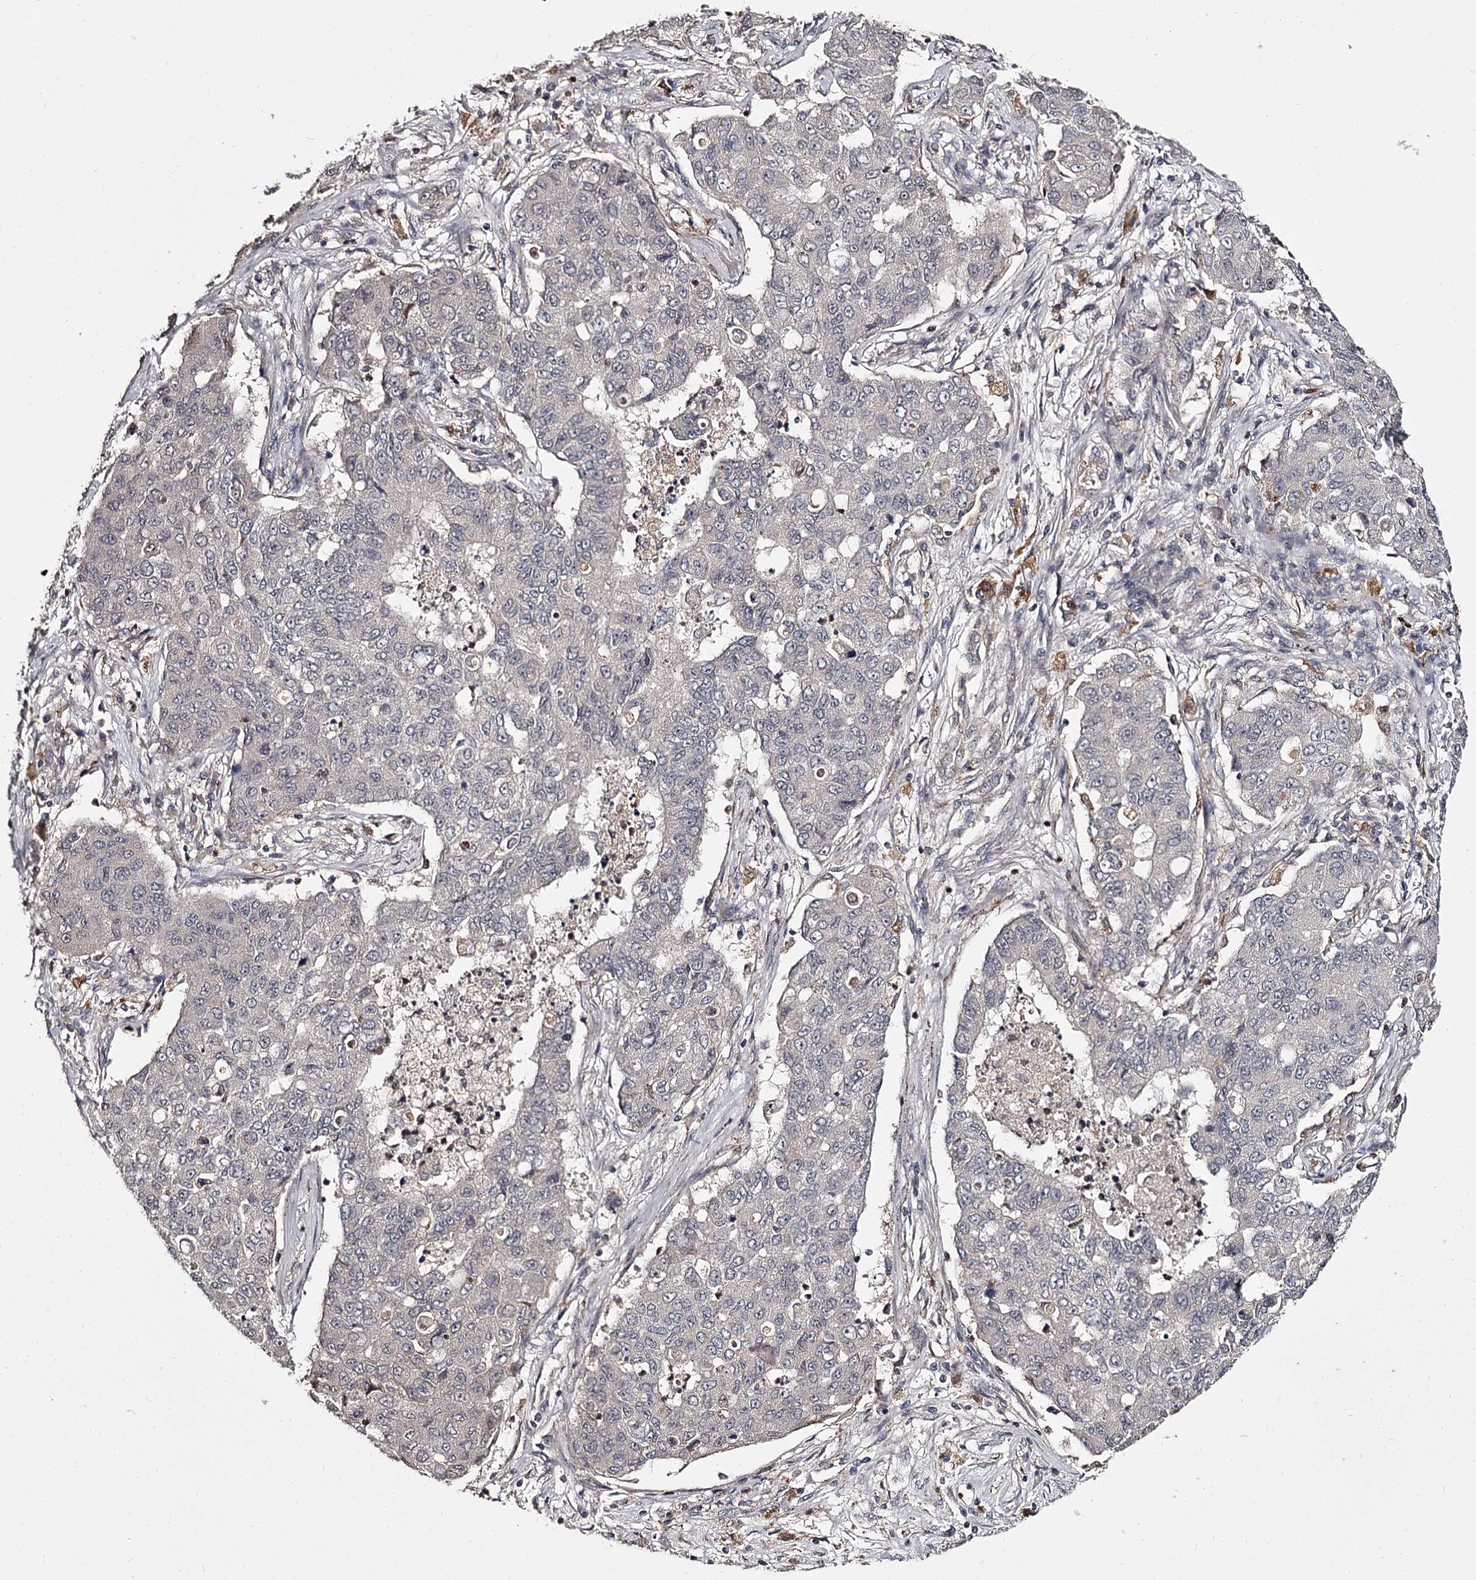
{"staining": {"intensity": "negative", "quantity": "none", "location": "none"}, "tissue": "lung cancer", "cell_type": "Tumor cells", "image_type": "cancer", "snomed": [{"axis": "morphology", "description": "Squamous cell carcinoma, NOS"}, {"axis": "topography", "description": "Lung"}], "caption": "There is no significant expression in tumor cells of lung cancer (squamous cell carcinoma). (Stains: DAB immunohistochemistry (IHC) with hematoxylin counter stain, Microscopy: brightfield microscopy at high magnification).", "gene": "SLC32A1", "patient": {"sex": "male", "age": 74}}